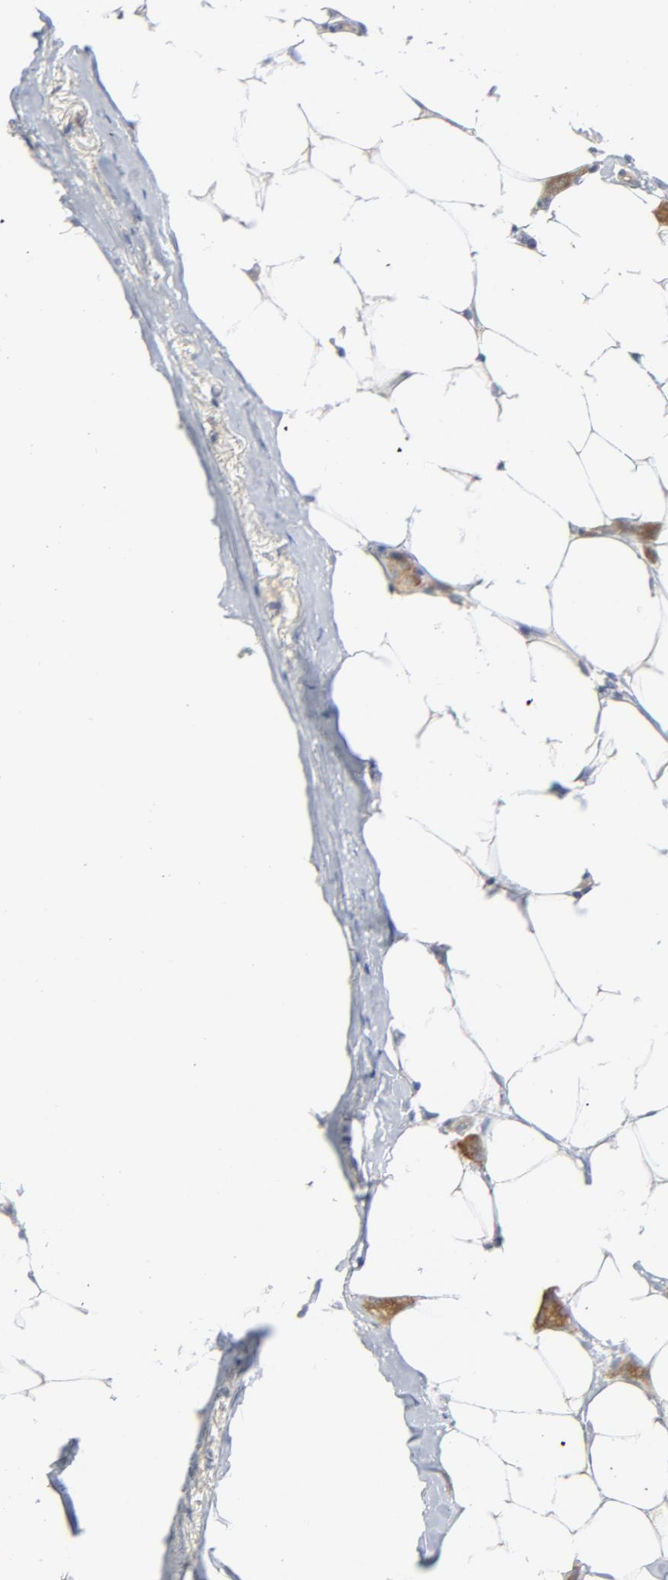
{"staining": {"intensity": "strong", "quantity": ">75%", "location": "cytoplasmic/membranous"}, "tissue": "breast cancer", "cell_type": "Tumor cells", "image_type": "cancer", "snomed": [{"axis": "morphology", "description": "Lobular carcinoma"}, {"axis": "topography", "description": "Breast"}], "caption": "This image shows immunohistochemistry (IHC) staining of human breast cancer, with high strong cytoplasmic/membranous expression in about >75% of tumor cells.", "gene": "BAD", "patient": {"sex": "female", "age": 55}}